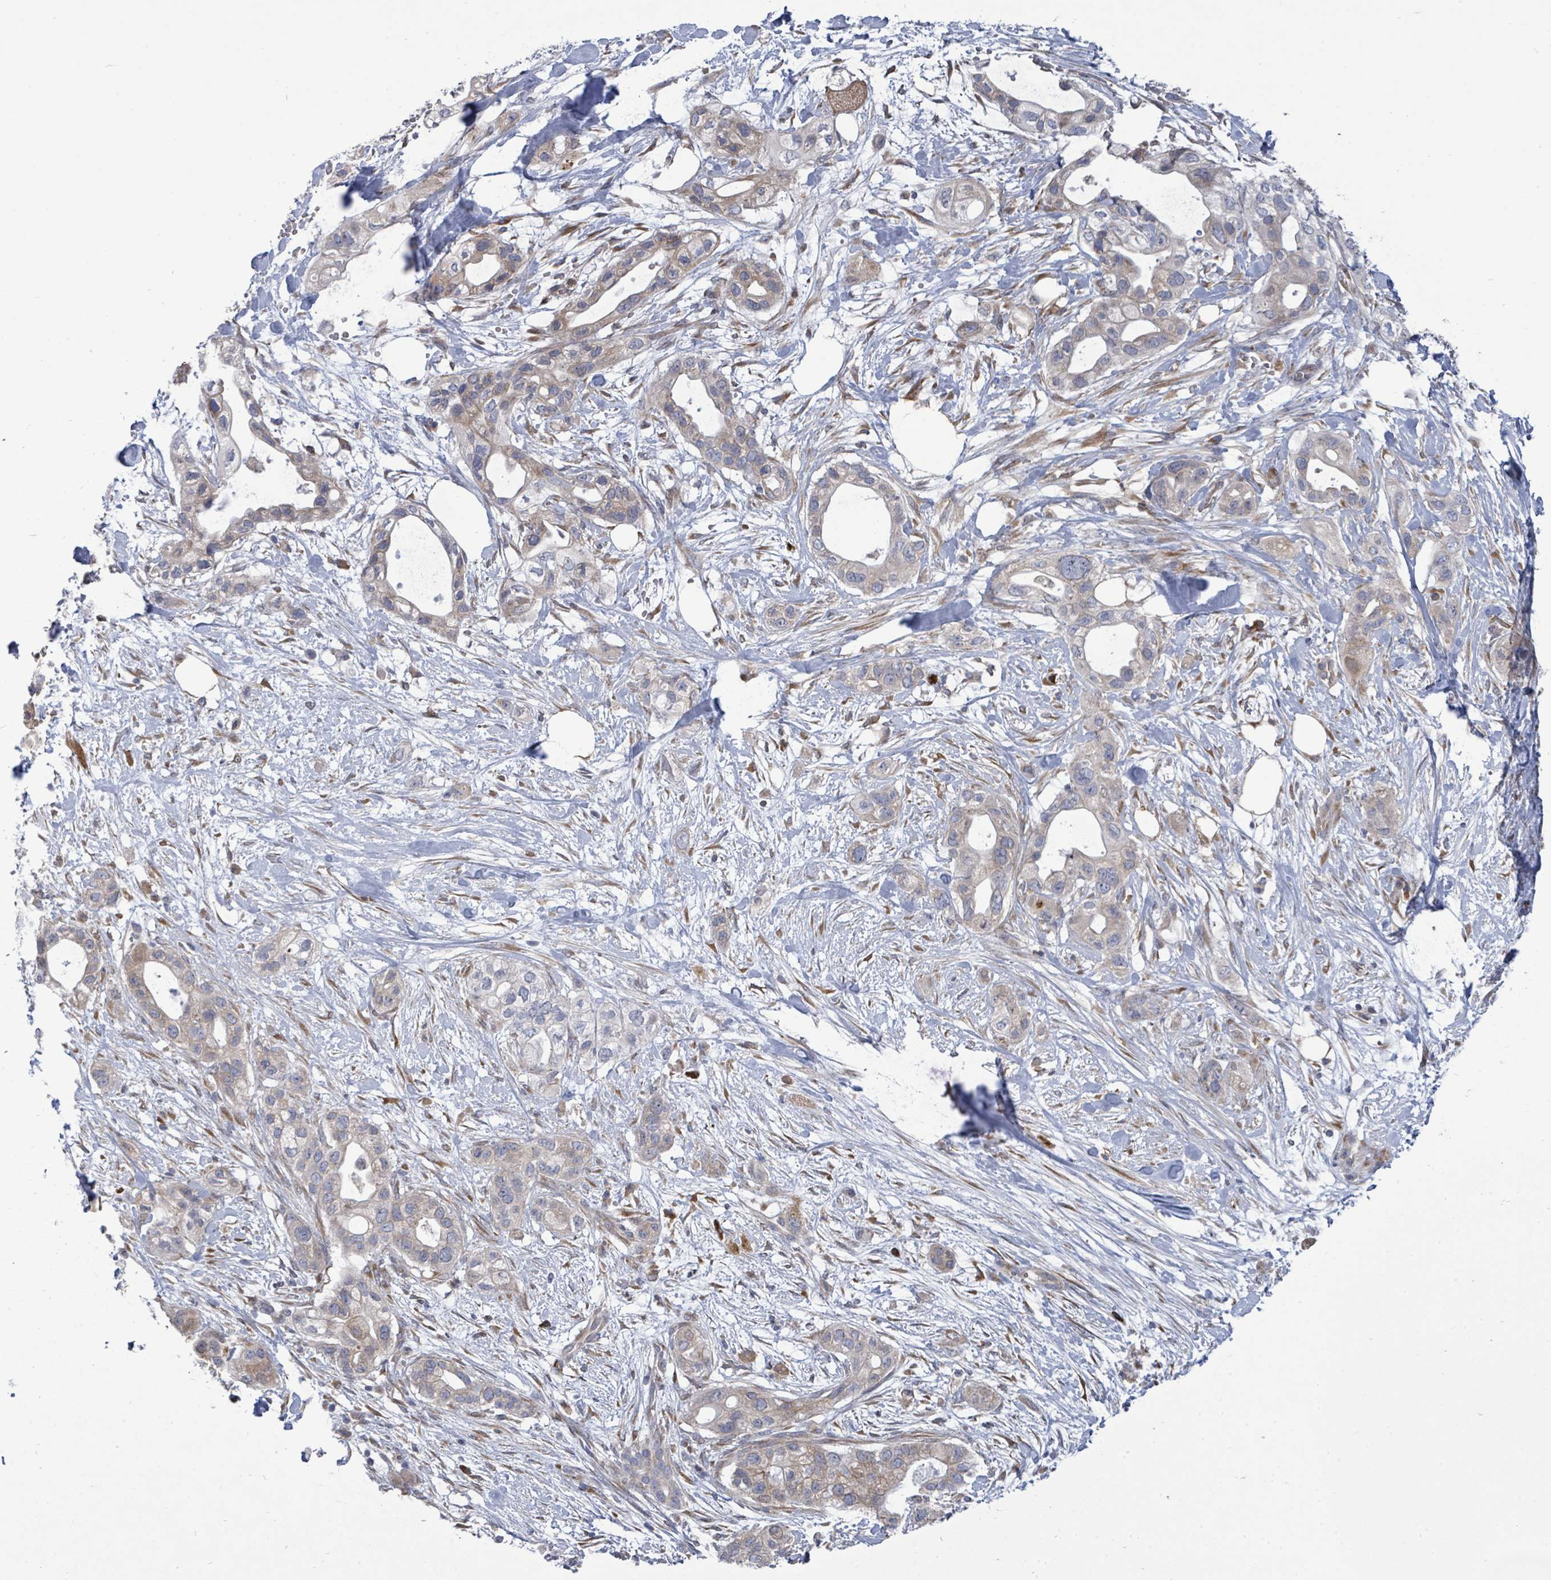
{"staining": {"intensity": "weak", "quantity": "25%-75%", "location": "cytoplasmic/membranous"}, "tissue": "pancreatic cancer", "cell_type": "Tumor cells", "image_type": "cancer", "snomed": [{"axis": "morphology", "description": "Adenocarcinoma, NOS"}, {"axis": "topography", "description": "Pancreas"}], "caption": "Immunohistochemistry (IHC) (DAB) staining of human pancreatic cancer reveals weak cytoplasmic/membranous protein positivity in approximately 25%-75% of tumor cells. (Stains: DAB in brown, nuclei in blue, Microscopy: brightfield microscopy at high magnification).", "gene": "SAR1A", "patient": {"sex": "male", "age": 44}}